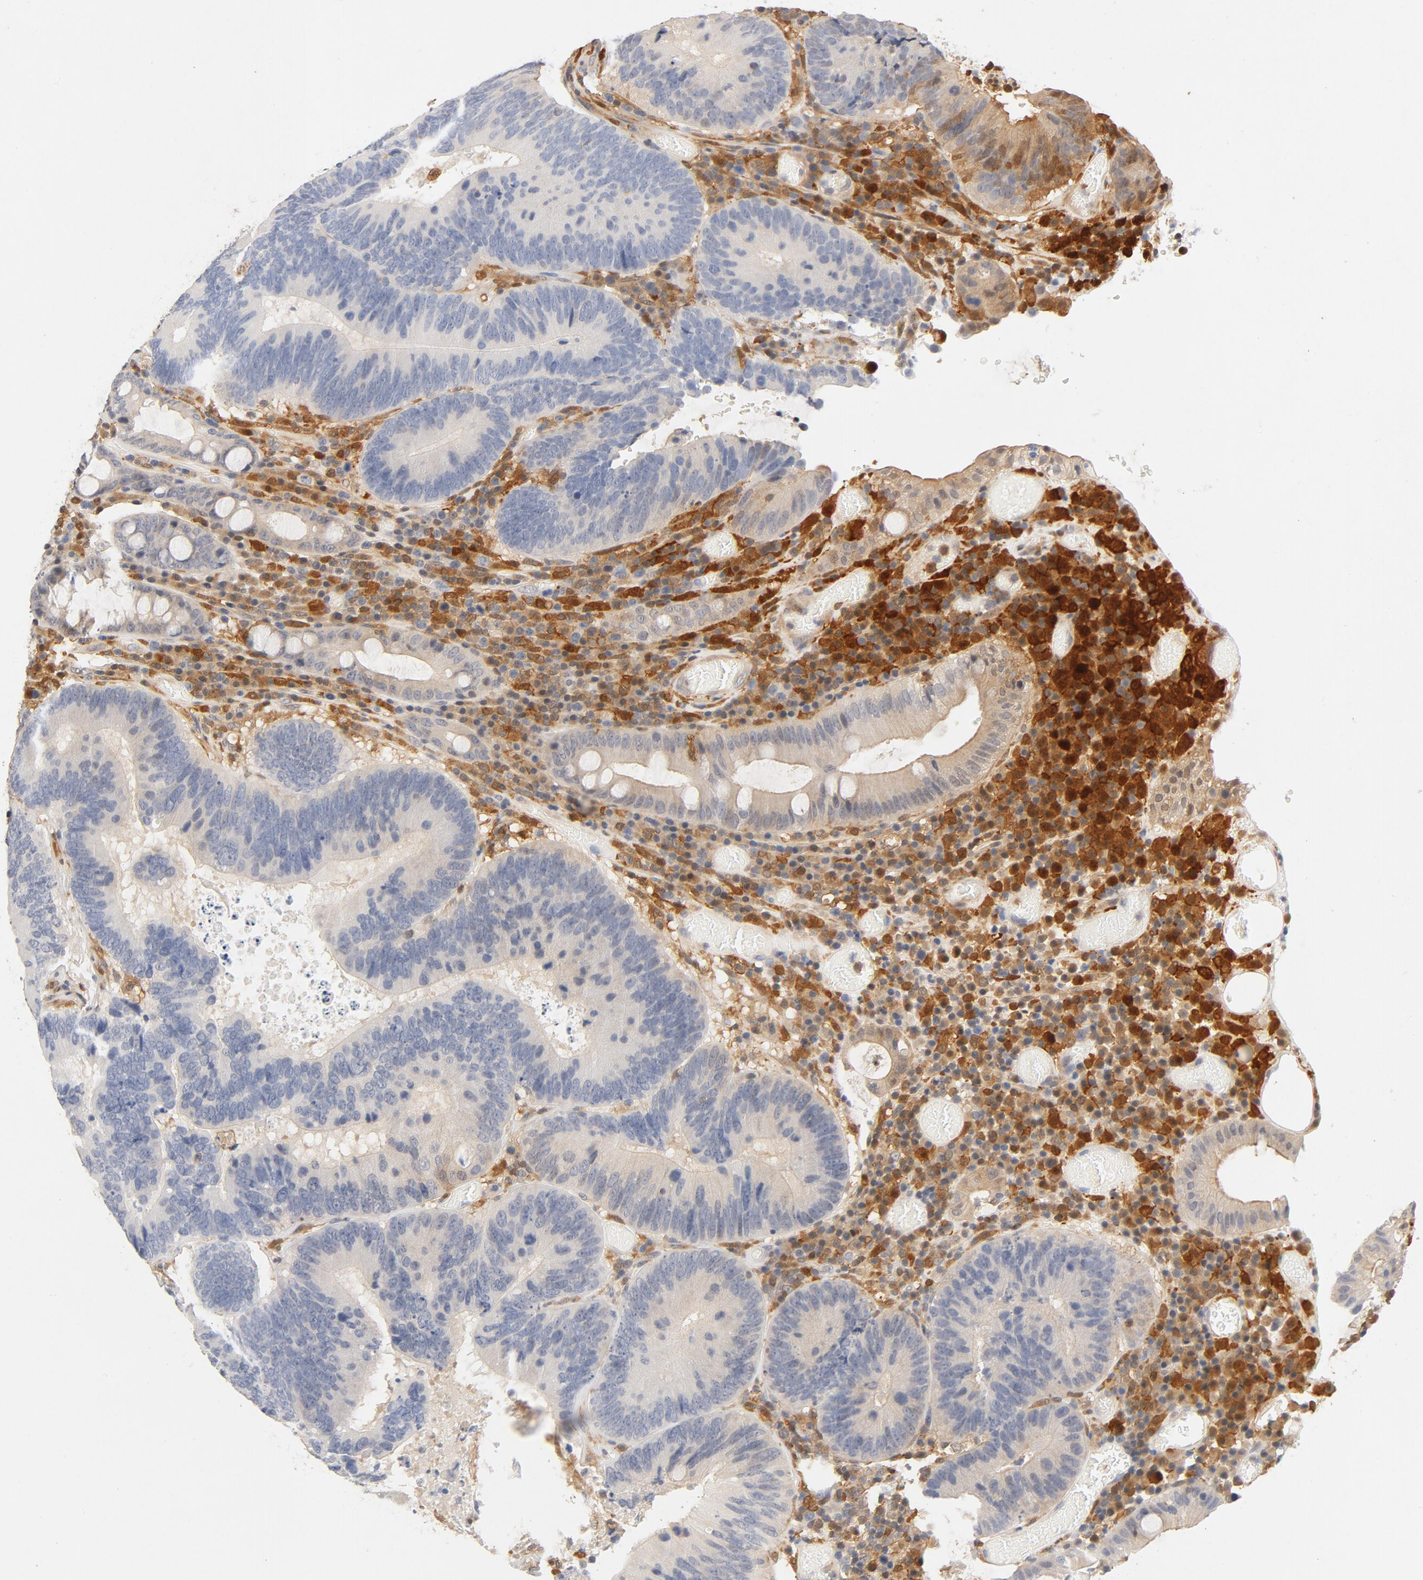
{"staining": {"intensity": "weak", "quantity": "25%-75%", "location": "cytoplasmic/membranous"}, "tissue": "colorectal cancer", "cell_type": "Tumor cells", "image_type": "cancer", "snomed": [{"axis": "morphology", "description": "Normal tissue, NOS"}, {"axis": "morphology", "description": "Adenocarcinoma, NOS"}, {"axis": "topography", "description": "Colon"}], "caption": "Immunohistochemistry (IHC) (DAB) staining of human colorectal adenocarcinoma demonstrates weak cytoplasmic/membranous protein expression in approximately 25%-75% of tumor cells.", "gene": "STAT1", "patient": {"sex": "female", "age": 78}}